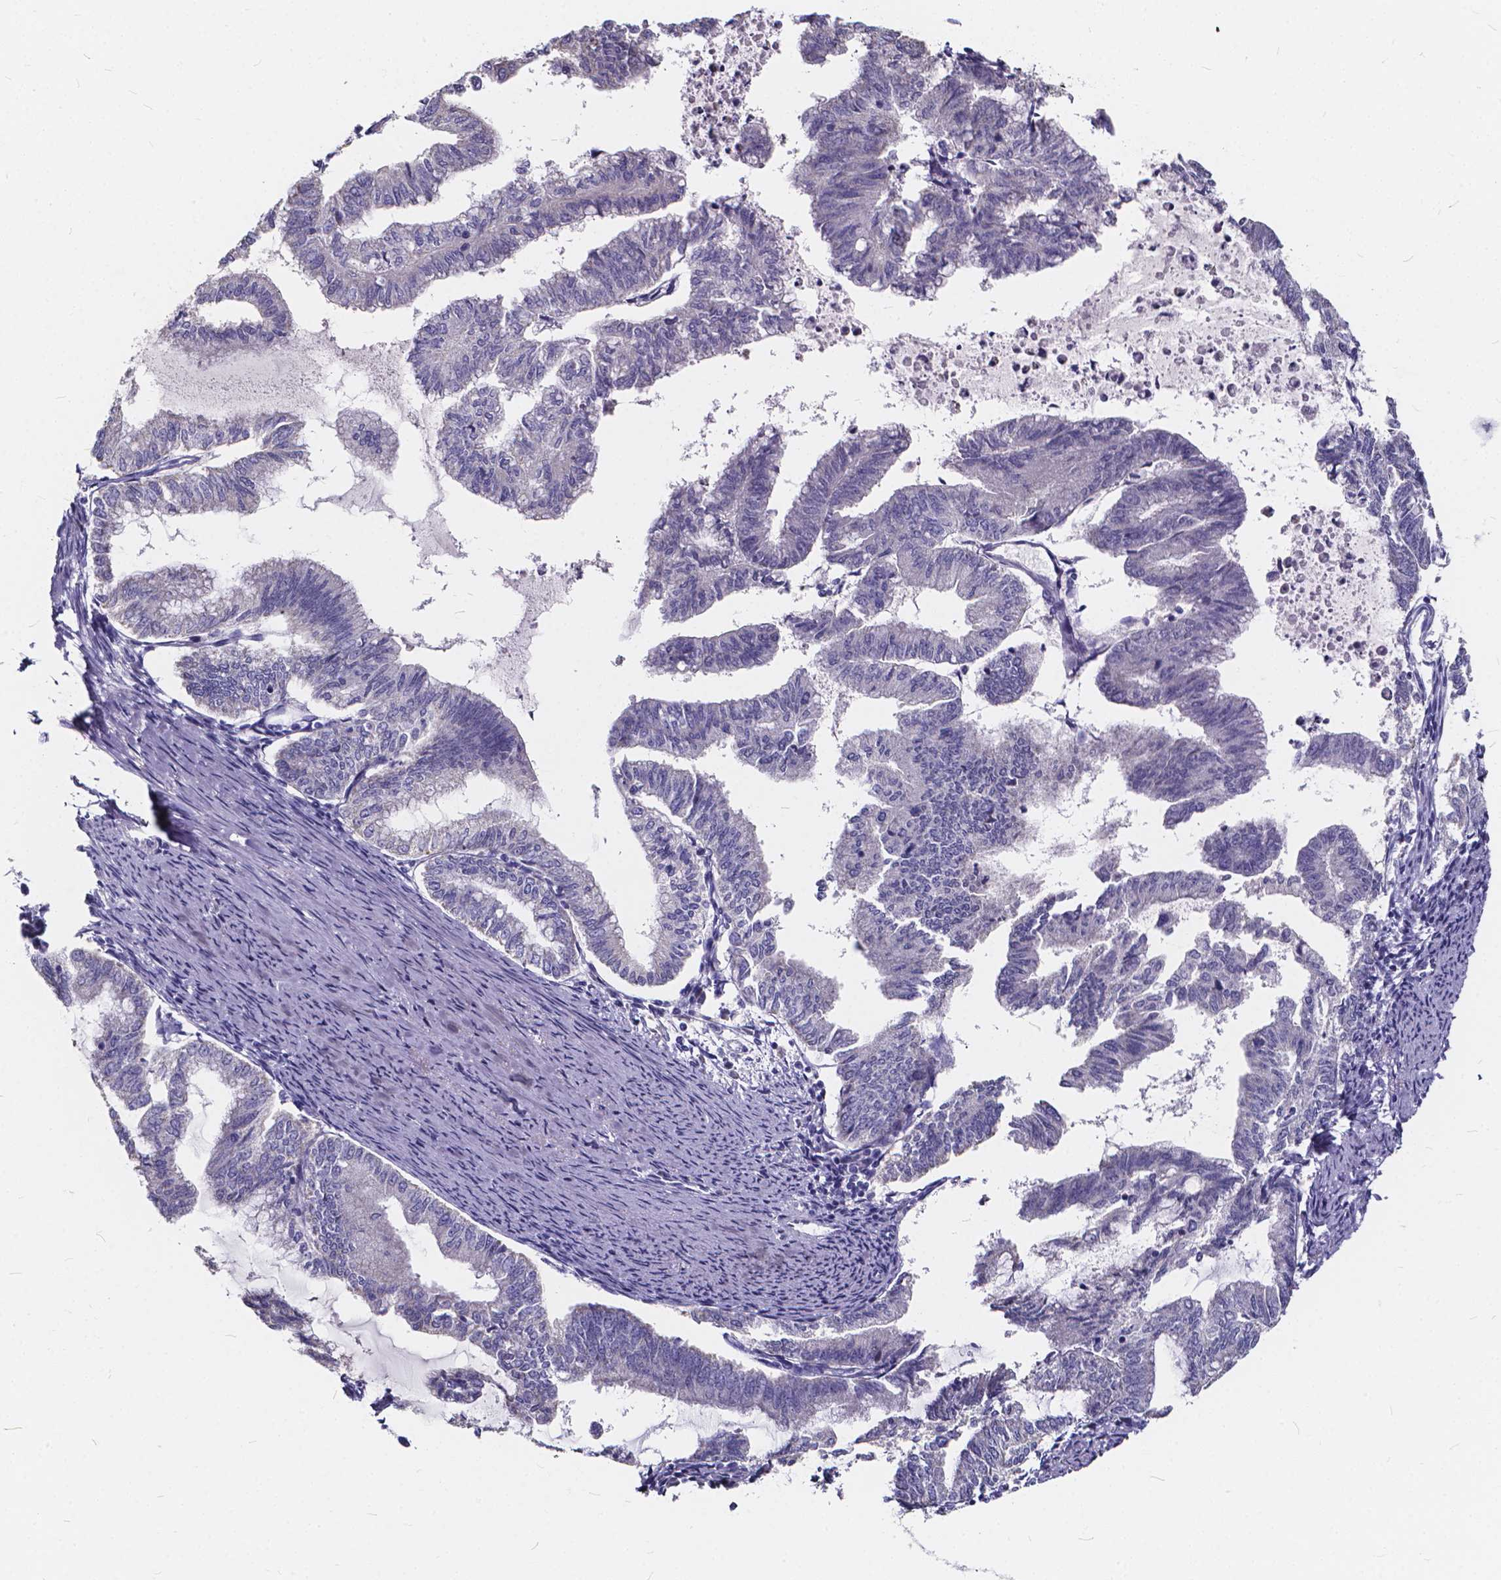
{"staining": {"intensity": "negative", "quantity": "none", "location": "none"}, "tissue": "endometrial cancer", "cell_type": "Tumor cells", "image_type": "cancer", "snomed": [{"axis": "morphology", "description": "Adenocarcinoma, NOS"}, {"axis": "topography", "description": "Endometrium"}], "caption": "Immunohistochemical staining of human endometrial cancer shows no significant expression in tumor cells.", "gene": "SPEF2", "patient": {"sex": "female", "age": 79}}